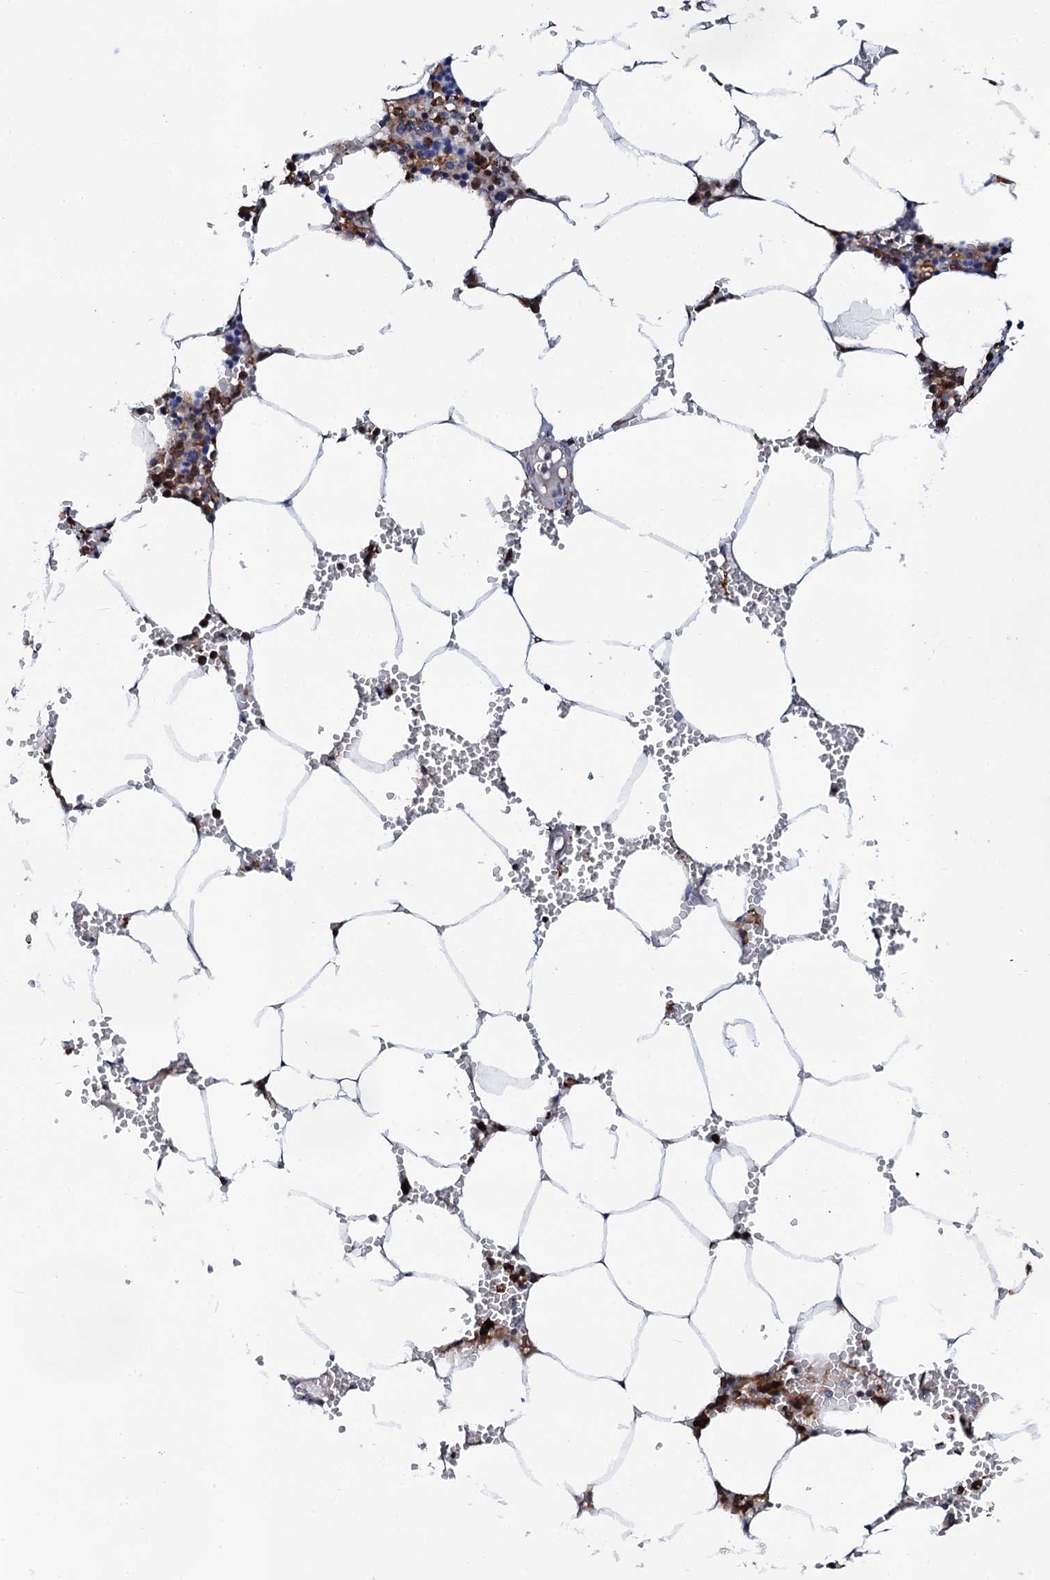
{"staining": {"intensity": "strong", "quantity": "25%-75%", "location": "cytoplasmic/membranous"}, "tissue": "bone marrow", "cell_type": "Hematopoietic cells", "image_type": "normal", "snomed": [{"axis": "morphology", "description": "Normal tissue, NOS"}, {"axis": "topography", "description": "Bone marrow"}], "caption": "DAB immunohistochemical staining of unremarkable bone marrow shows strong cytoplasmic/membranous protein staining in about 25%-75% of hematopoietic cells. (Brightfield microscopy of DAB IHC at high magnification).", "gene": "TCIRG1", "patient": {"sex": "male", "age": 70}}